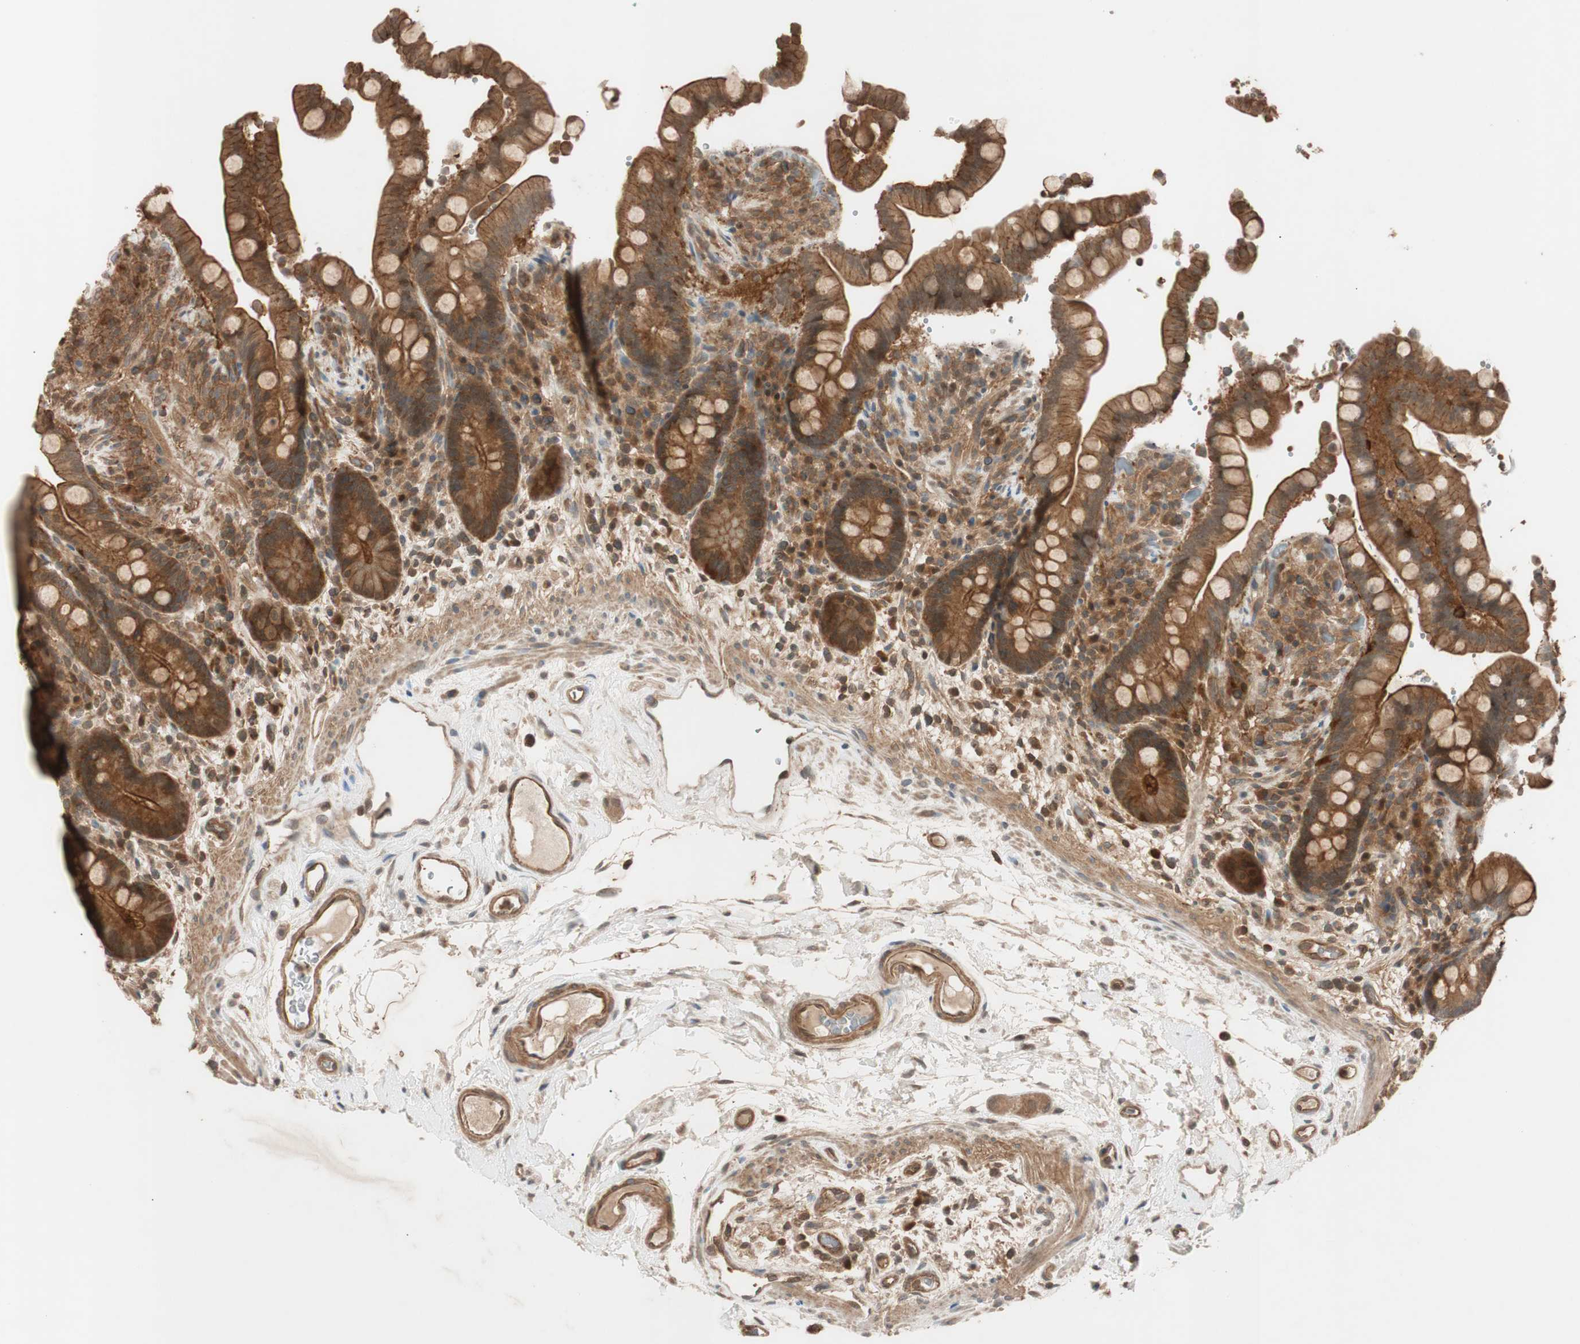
{"staining": {"intensity": "moderate", "quantity": ">75%", "location": "cytoplasmic/membranous"}, "tissue": "colon", "cell_type": "Endothelial cells", "image_type": "normal", "snomed": [{"axis": "morphology", "description": "Normal tissue, NOS"}, {"axis": "topography", "description": "Colon"}], "caption": "Immunohistochemistry (IHC) (DAB (3,3'-diaminobenzidine)) staining of unremarkable human colon shows moderate cytoplasmic/membranous protein positivity in about >75% of endothelial cells. Using DAB (3,3'-diaminobenzidine) (brown) and hematoxylin (blue) stains, captured at high magnification using brightfield microscopy.", "gene": "EPHA8", "patient": {"sex": "male", "age": 73}}